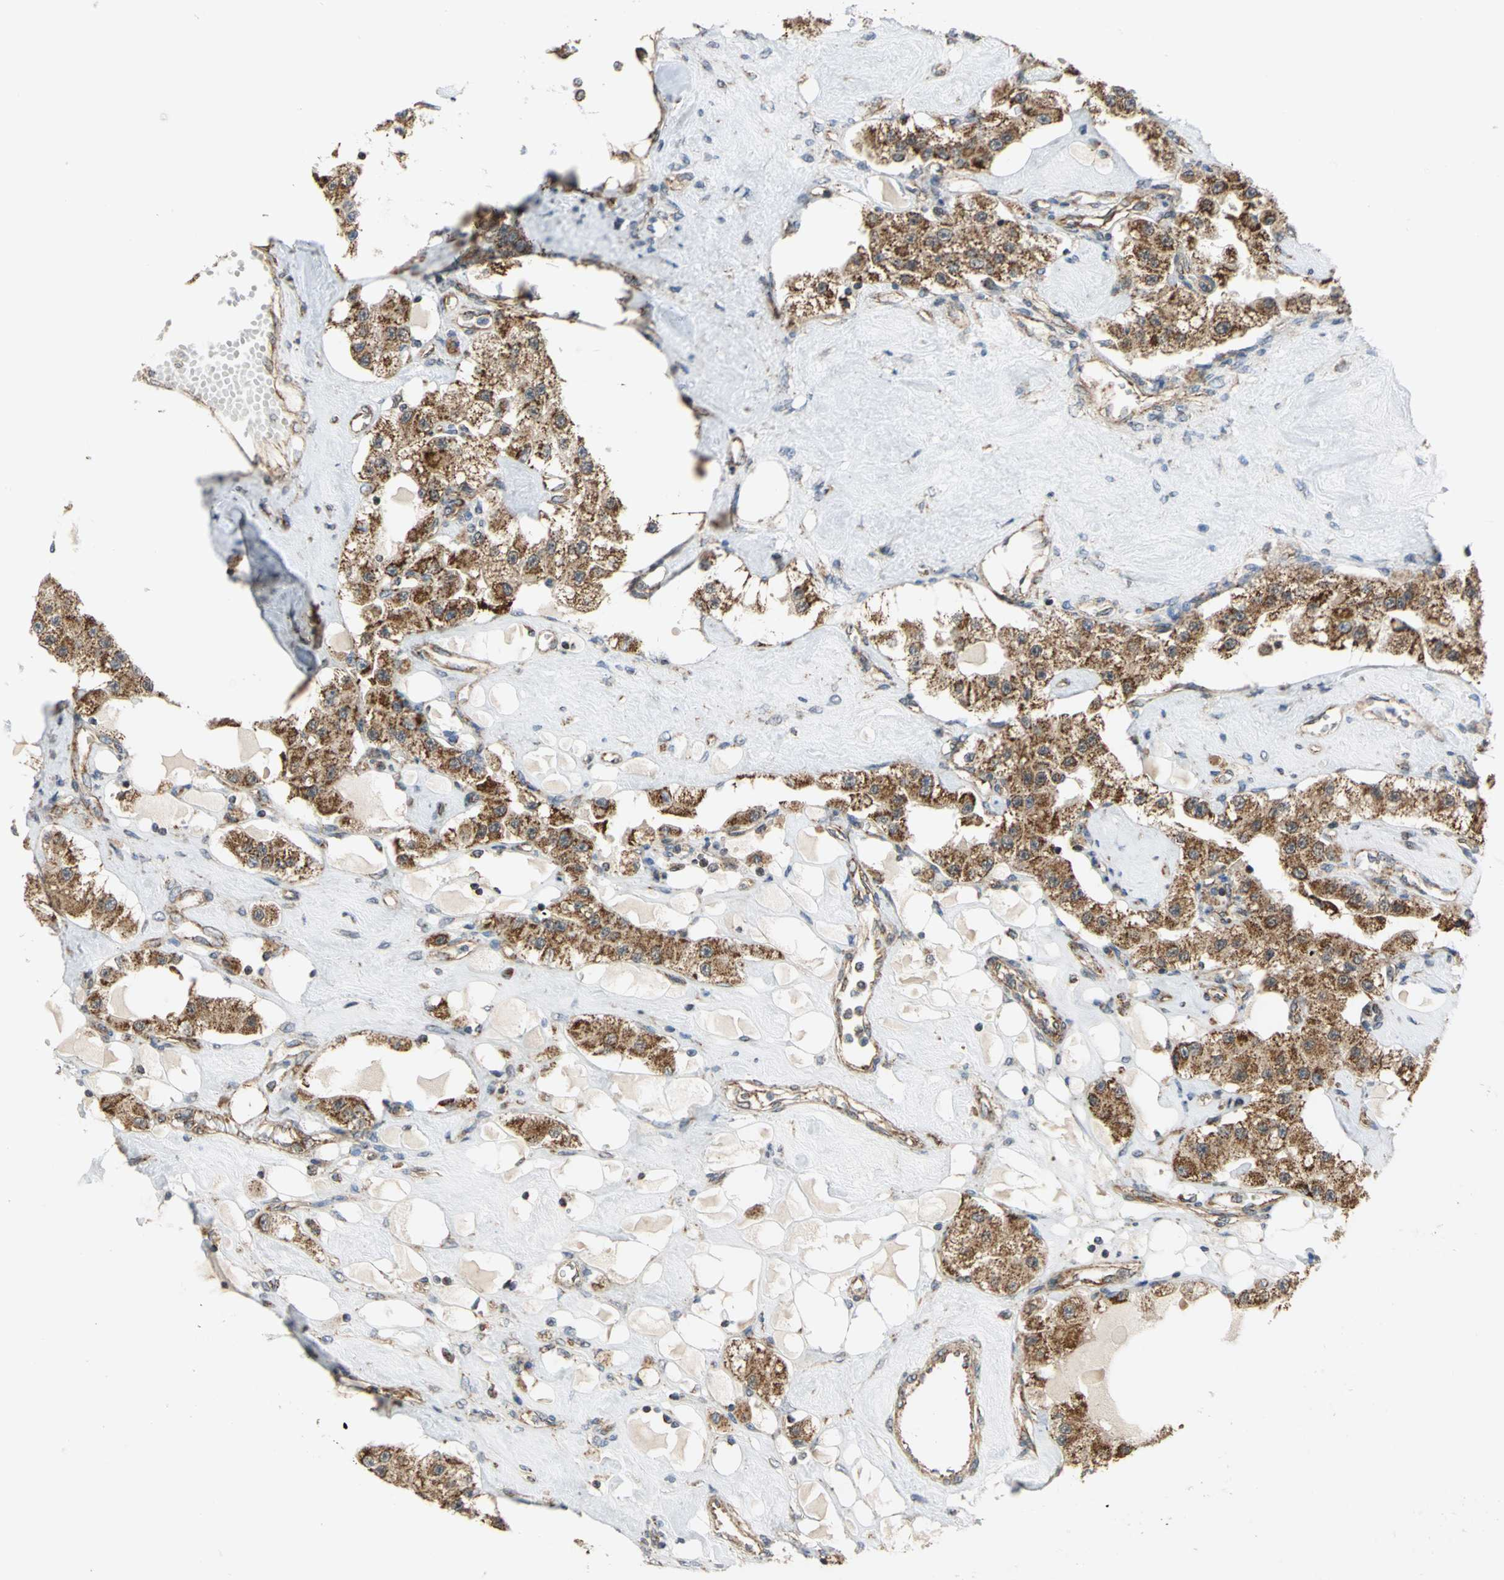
{"staining": {"intensity": "moderate", "quantity": ">75%", "location": "cytoplasmic/membranous"}, "tissue": "carcinoid", "cell_type": "Tumor cells", "image_type": "cancer", "snomed": [{"axis": "morphology", "description": "Carcinoid, malignant, NOS"}, {"axis": "topography", "description": "Pancreas"}], "caption": "Human carcinoid stained for a protein (brown) reveals moderate cytoplasmic/membranous positive staining in about >75% of tumor cells.", "gene": "MRPS22", "patient": {"sex": "male", "age": 41}}